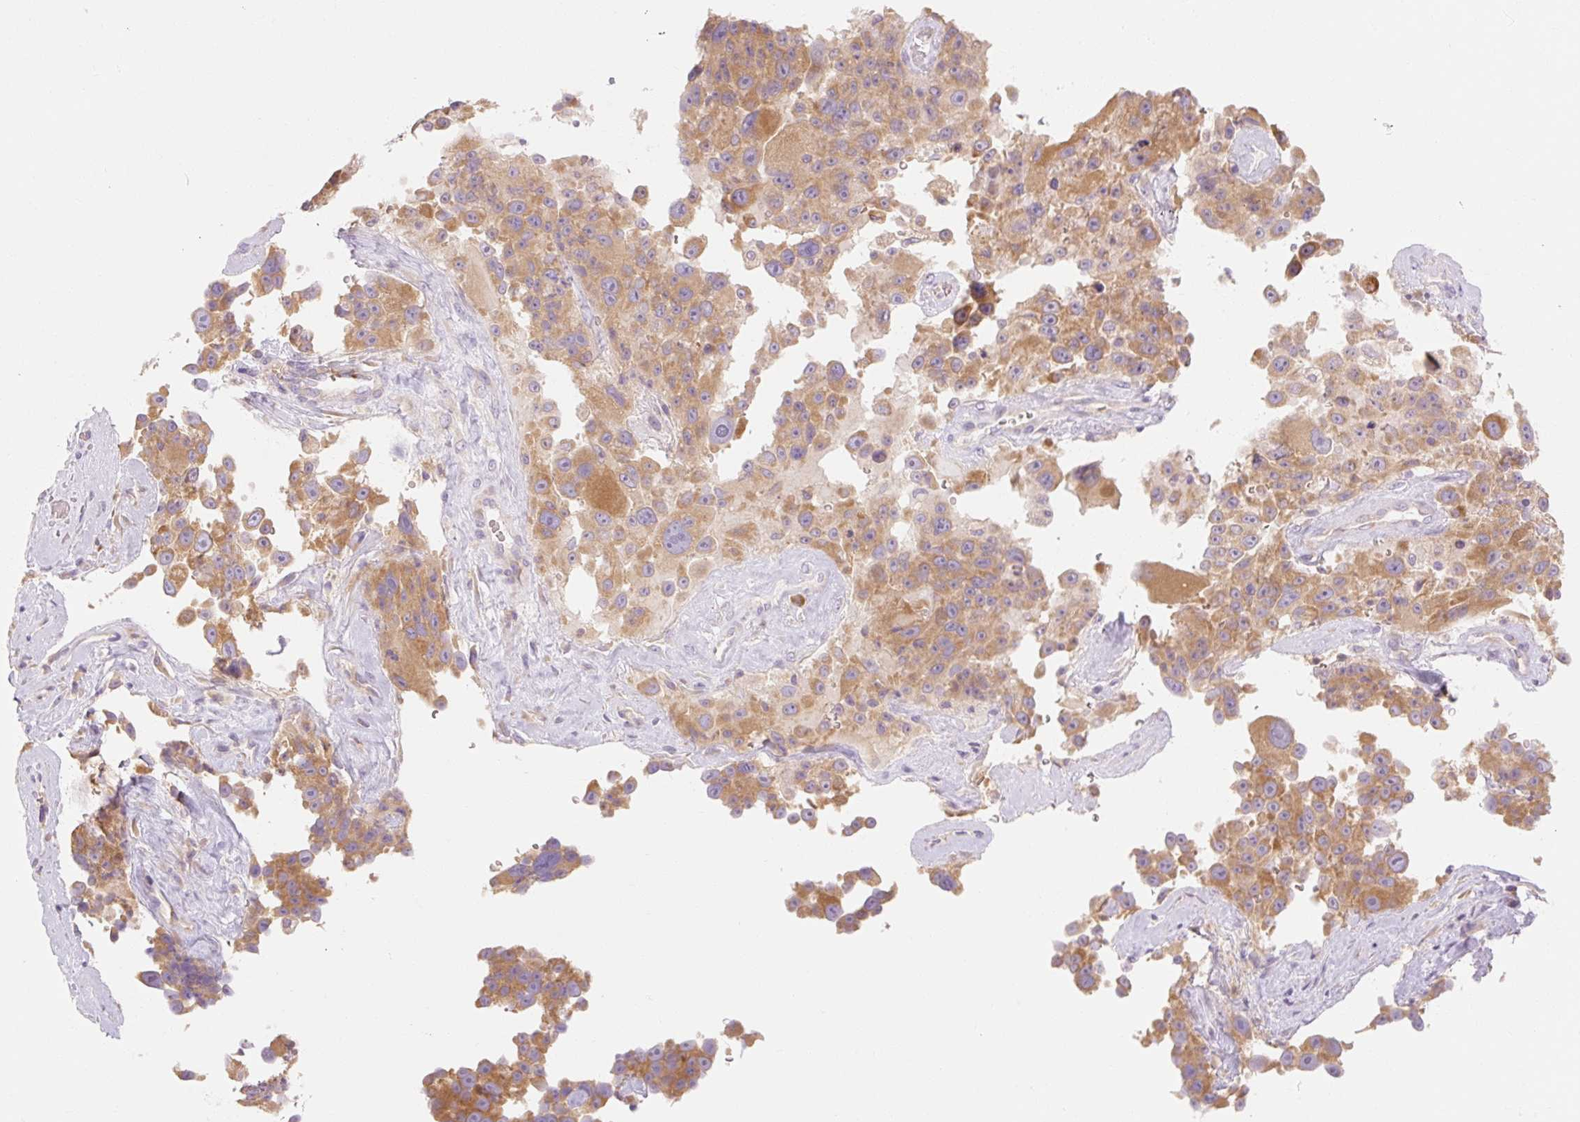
{"staining": {"intensity": "moderate", "quantity": ">75%", "location": "cytoplasmic/membranous"}, "tissue": "melanoma", "cell_type": "Tumor cells", "image_type": "cancer", "snomed": [{"axis": "morphology", "description": "Malignant melanoma, Metastatic site"}, {"axis": "topography", "description": "Lymph node"}], "caption": "About >75% of tumor cells in human melanoma display moderate cytoplasmic/membranous protein expression as visualized by brown immunohistochemical staining.", "gene": "MYO1D", "patient": {"sex": "male", "age": 62}}